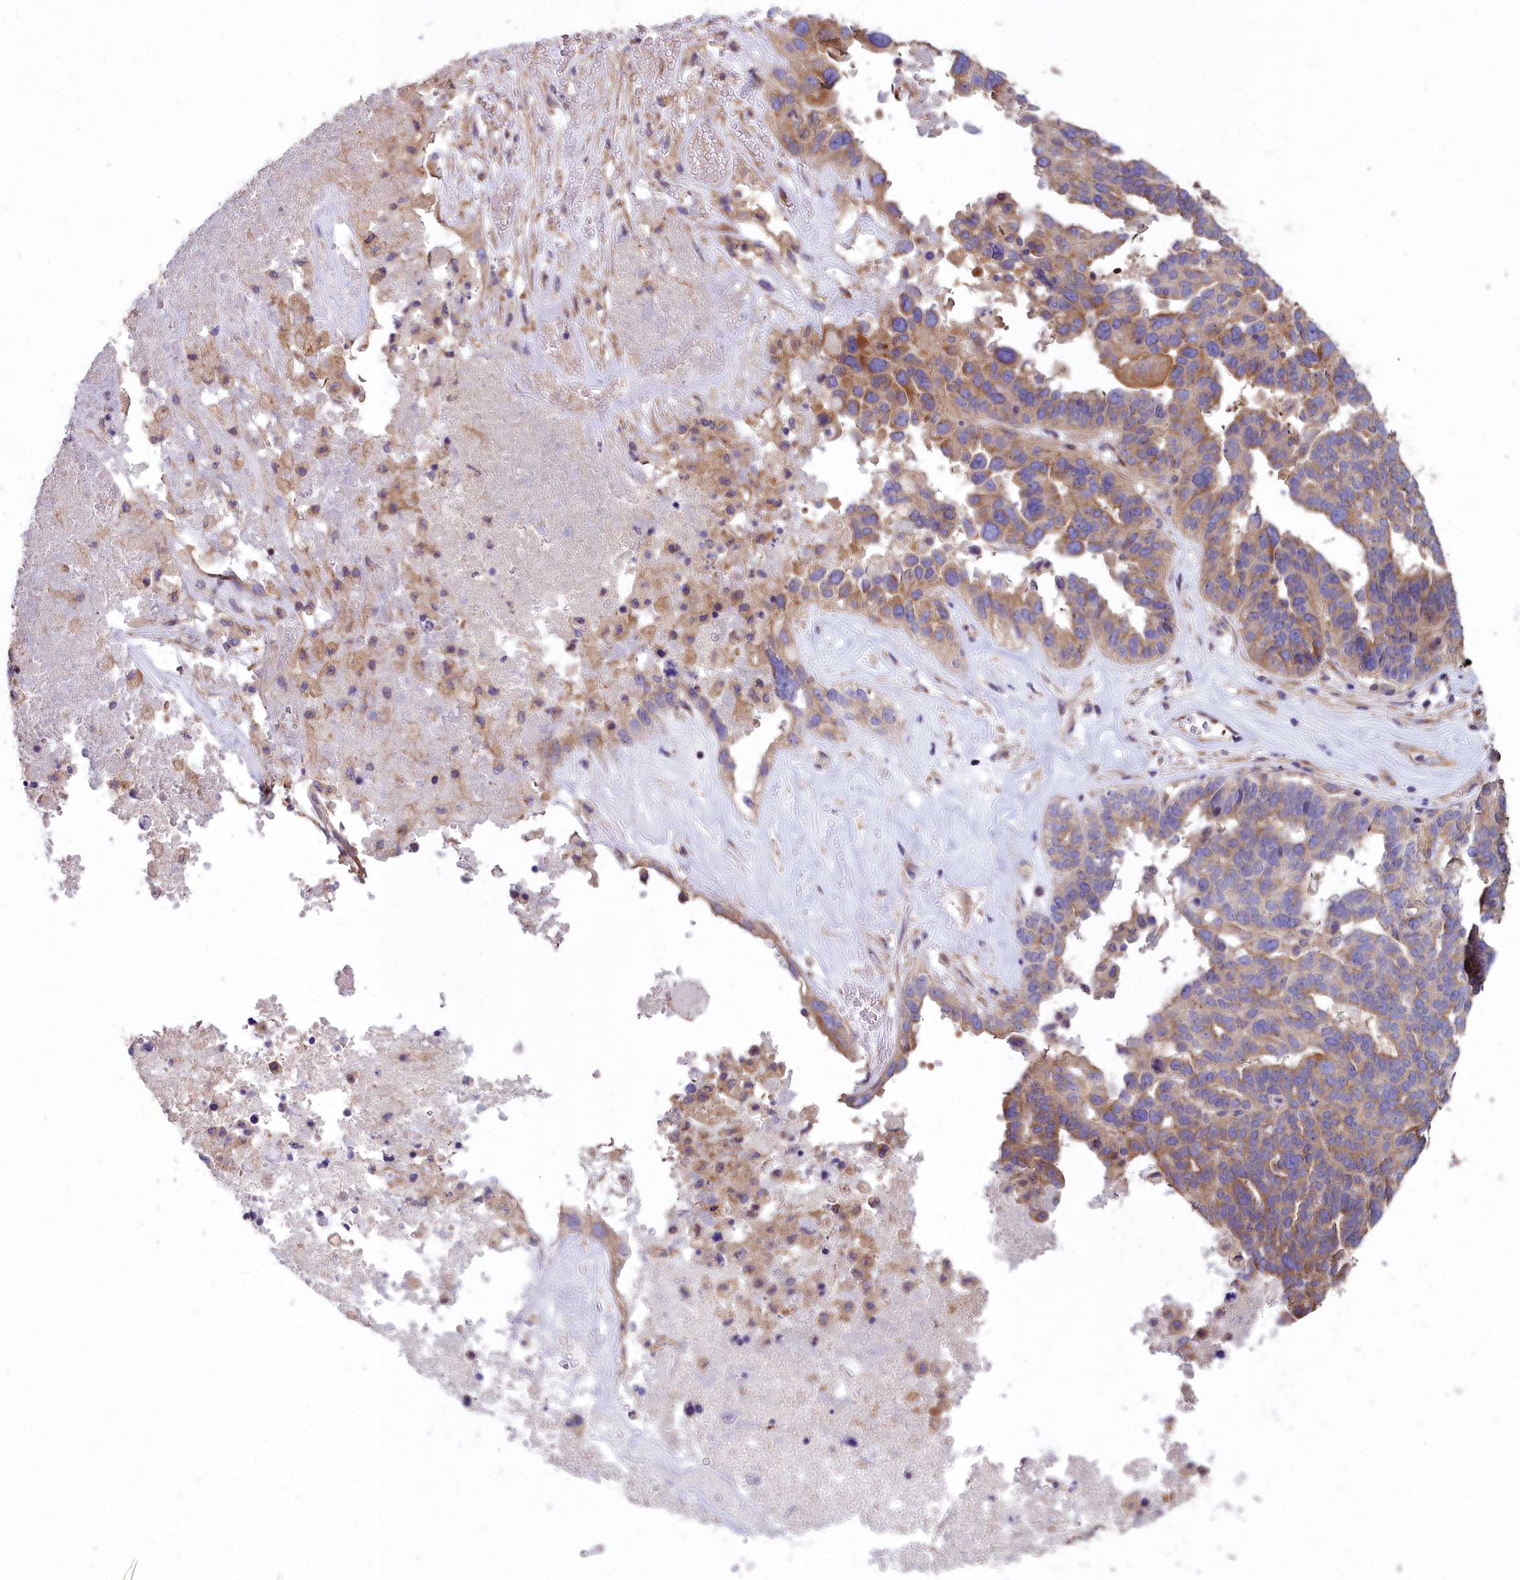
{"staining": {"intensity": "moderate", "quantity": "25%-75%", "location": "cytoplasmic/membranous"}, "tissue": "ovarian cancer", "cell_type": "Tumor cells", "image_type": "cancer", "snomed": [{"axis": "morphology", "description": "Cystadenocarcinoma, serous, NOS"}, {"axis": "topography", "description": "Ovary"}], "caption": "Immunohistochemistry (DAB (3,3'-diaminobenzidine)) staining of human ovarian serous cystadenocarcinoma demonstrates moderate cytoplasmic/membranous protein staining in about 25%-75% of tumor cells. The staining was performed using DAB to visualize the protein expression in brown, while the nuclei were stained in blue with hematoxylin (Magnification: 20x).", "gene": "DCTN3", "patient": {"sex": "female", "age": 59}}